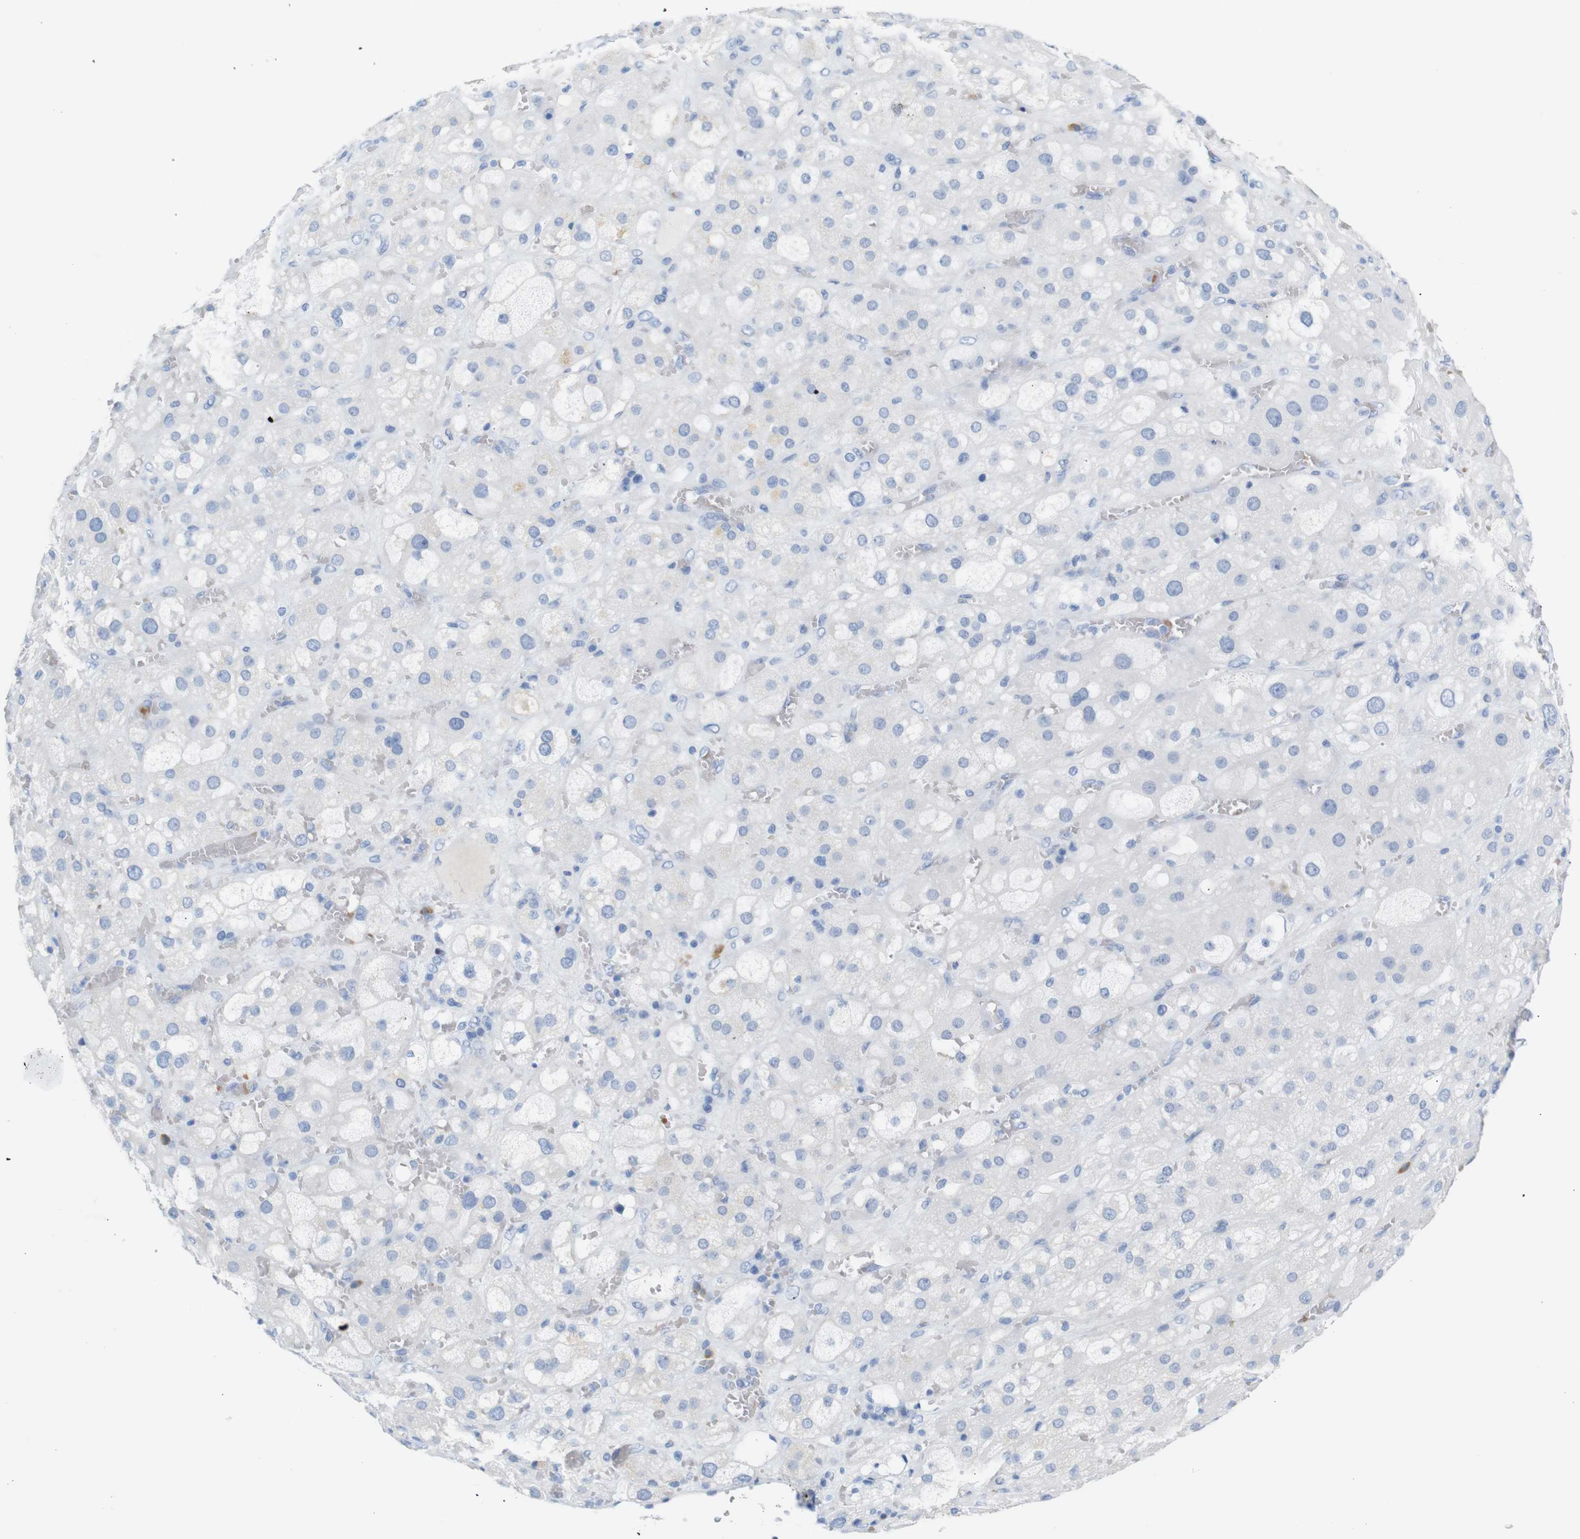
{"staining": {"intensity": "negative", "quantity": "none", "location": "none"}, "tissue": "adrenal gland", "cell_type": "Glandular cells", "image_type": "normal", "snomed": [{"axis": "morphology", "description": "Normal tissue, NOS"}, {"axis": "topography", "description": "Adrenal gland"}], "caption": "Protein analysis of normal adrenal gland shows no significant positivity in glandular cells. The staining was performed using DAB (3,3'-diaminobenzidine) to visualize the protein expression in brown, while the nuclei were stained in blue with hematoxylin (Magnification: 20x).", "gene": "ERVMER34", "patient": {"sex": "female", "age": 47}}